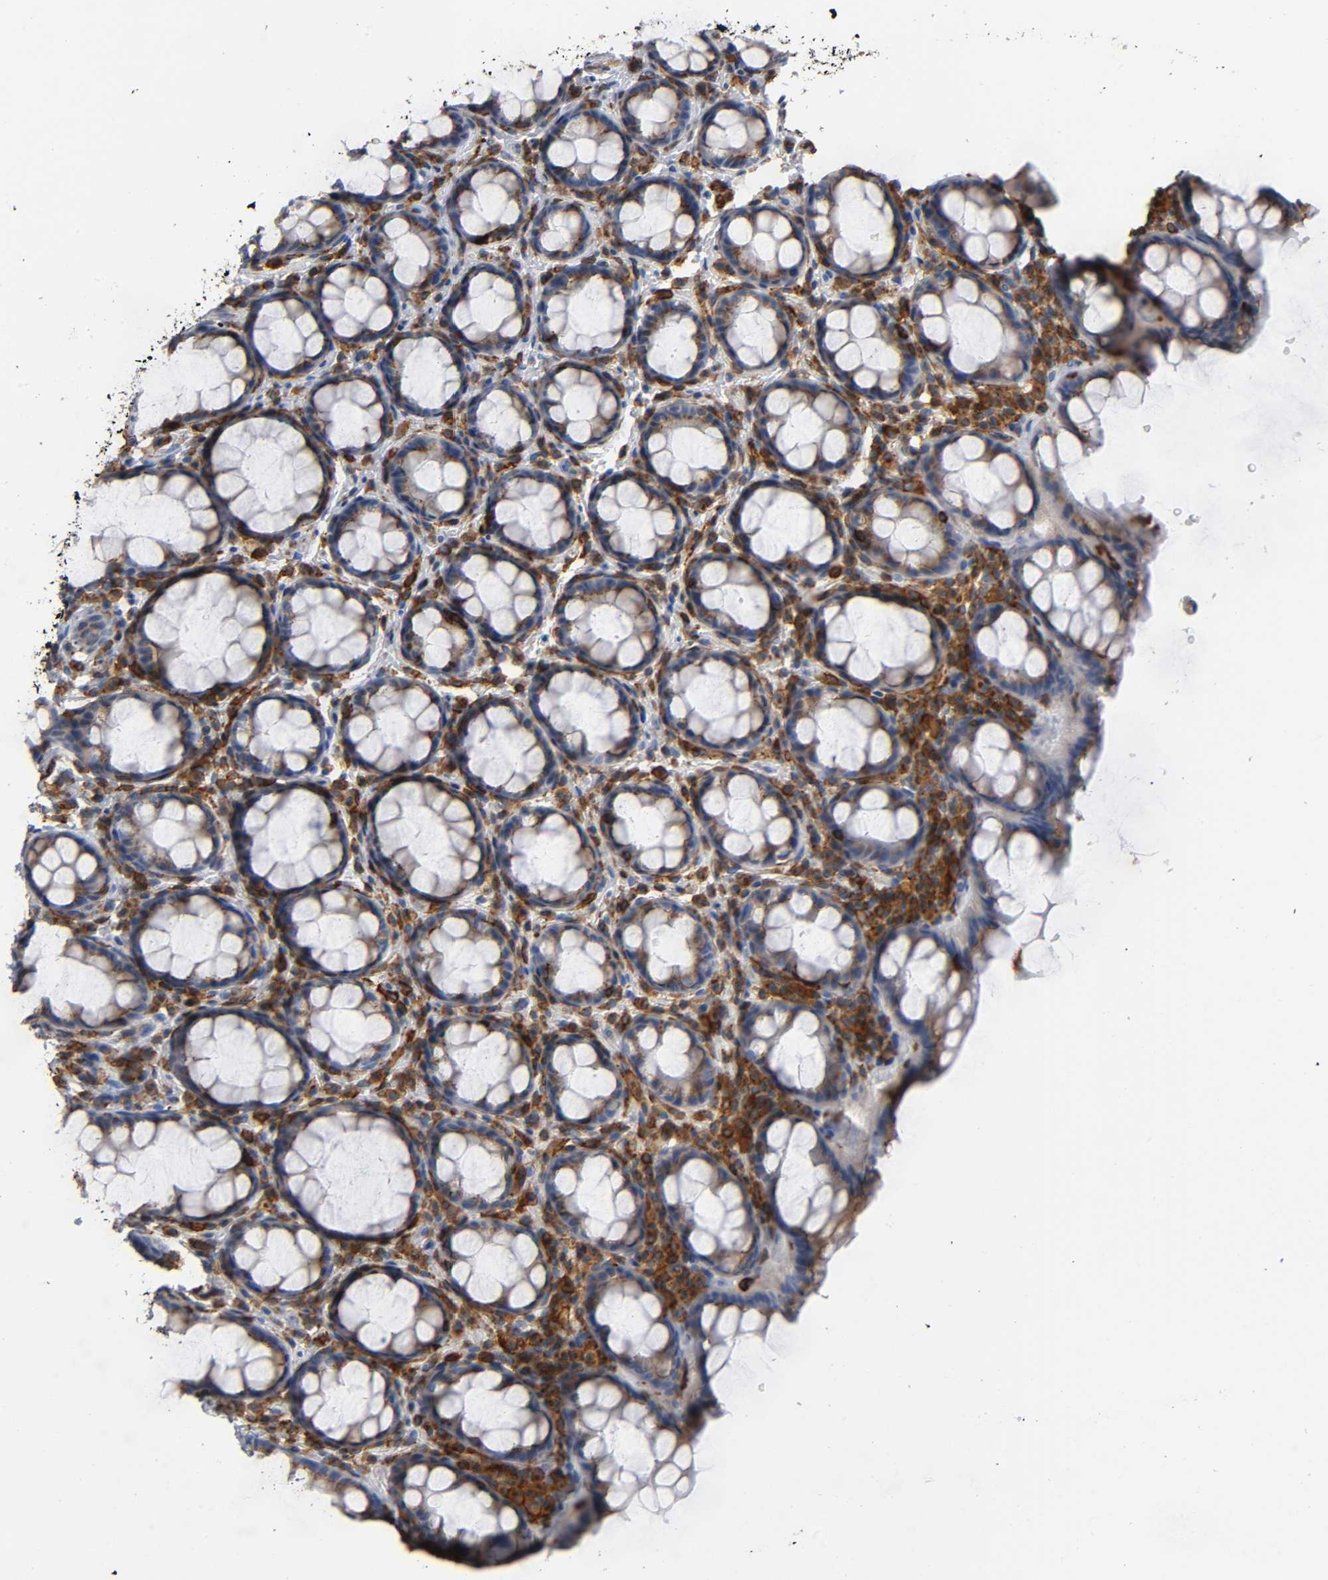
{"staining": {"intensity": "moderate", "quantity": ">75%", "location": "cytoplasmic/membranous"}, "tissue": "rectum", "cell_type": "Glandular cells", "image_type": "normal", "snomed": [{"axis": "morphology", "description": "Normal tissue, NOS"}, {"axis": "topography", "description": "Rectum"}], "caption": "Brown immunohistochemical staining in benign human rectum shows moderate cytoplasmic/membranous staining in approximately >75% of glandular cells.", "gene": "CAPN10", "patient": {"sex": "male", "age": 92}}